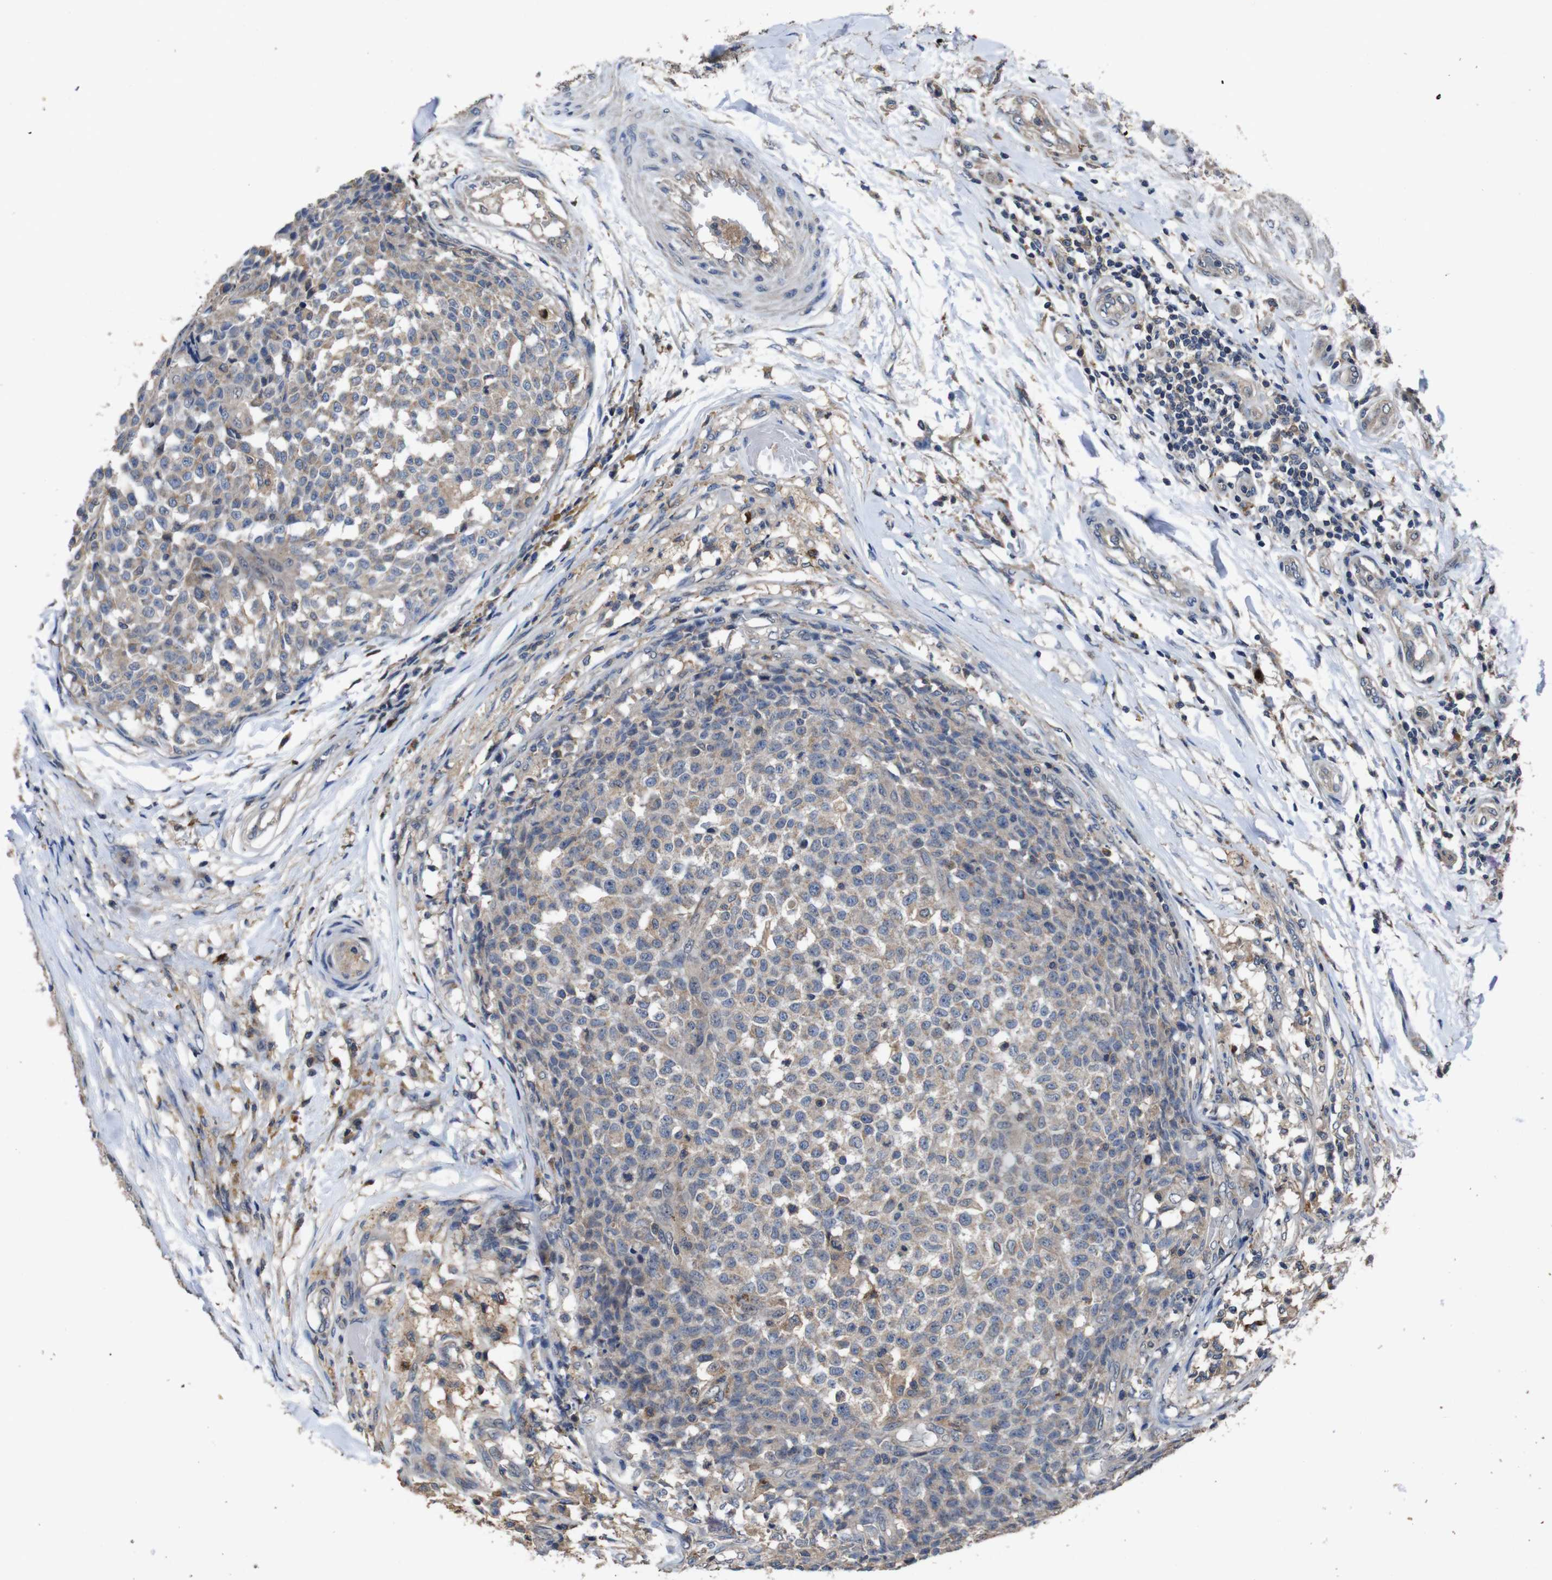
{"staining": {"intensity": "weak", "quantity": ">75%", "location": "cytoplasmic/membranous"}, "tissue": "testis cancer", "cell_type": "Tumor cells", "image_type": "cancer", "snomed": [{"axis": "morphology", "description": "Seminoma, NOS"}, {"axis": "topography", "description": "Testis"}], "caption": "High-magnification brightfield microscopy of seminoma (testis) stained with DAB (3,3'-diaminobenzidine) (brown) and counterstained with hematoxylin (blue). tumor cells exhibit weak cytoplasmic/membranous staining is seen in about>75% of cells. (DAB (3,3'-diaminobenzidine) = brown stain, brightfield microscopy at high magnification).", "gene": "GLIPR1", "patient": {"sex": "male", "age": 59}}